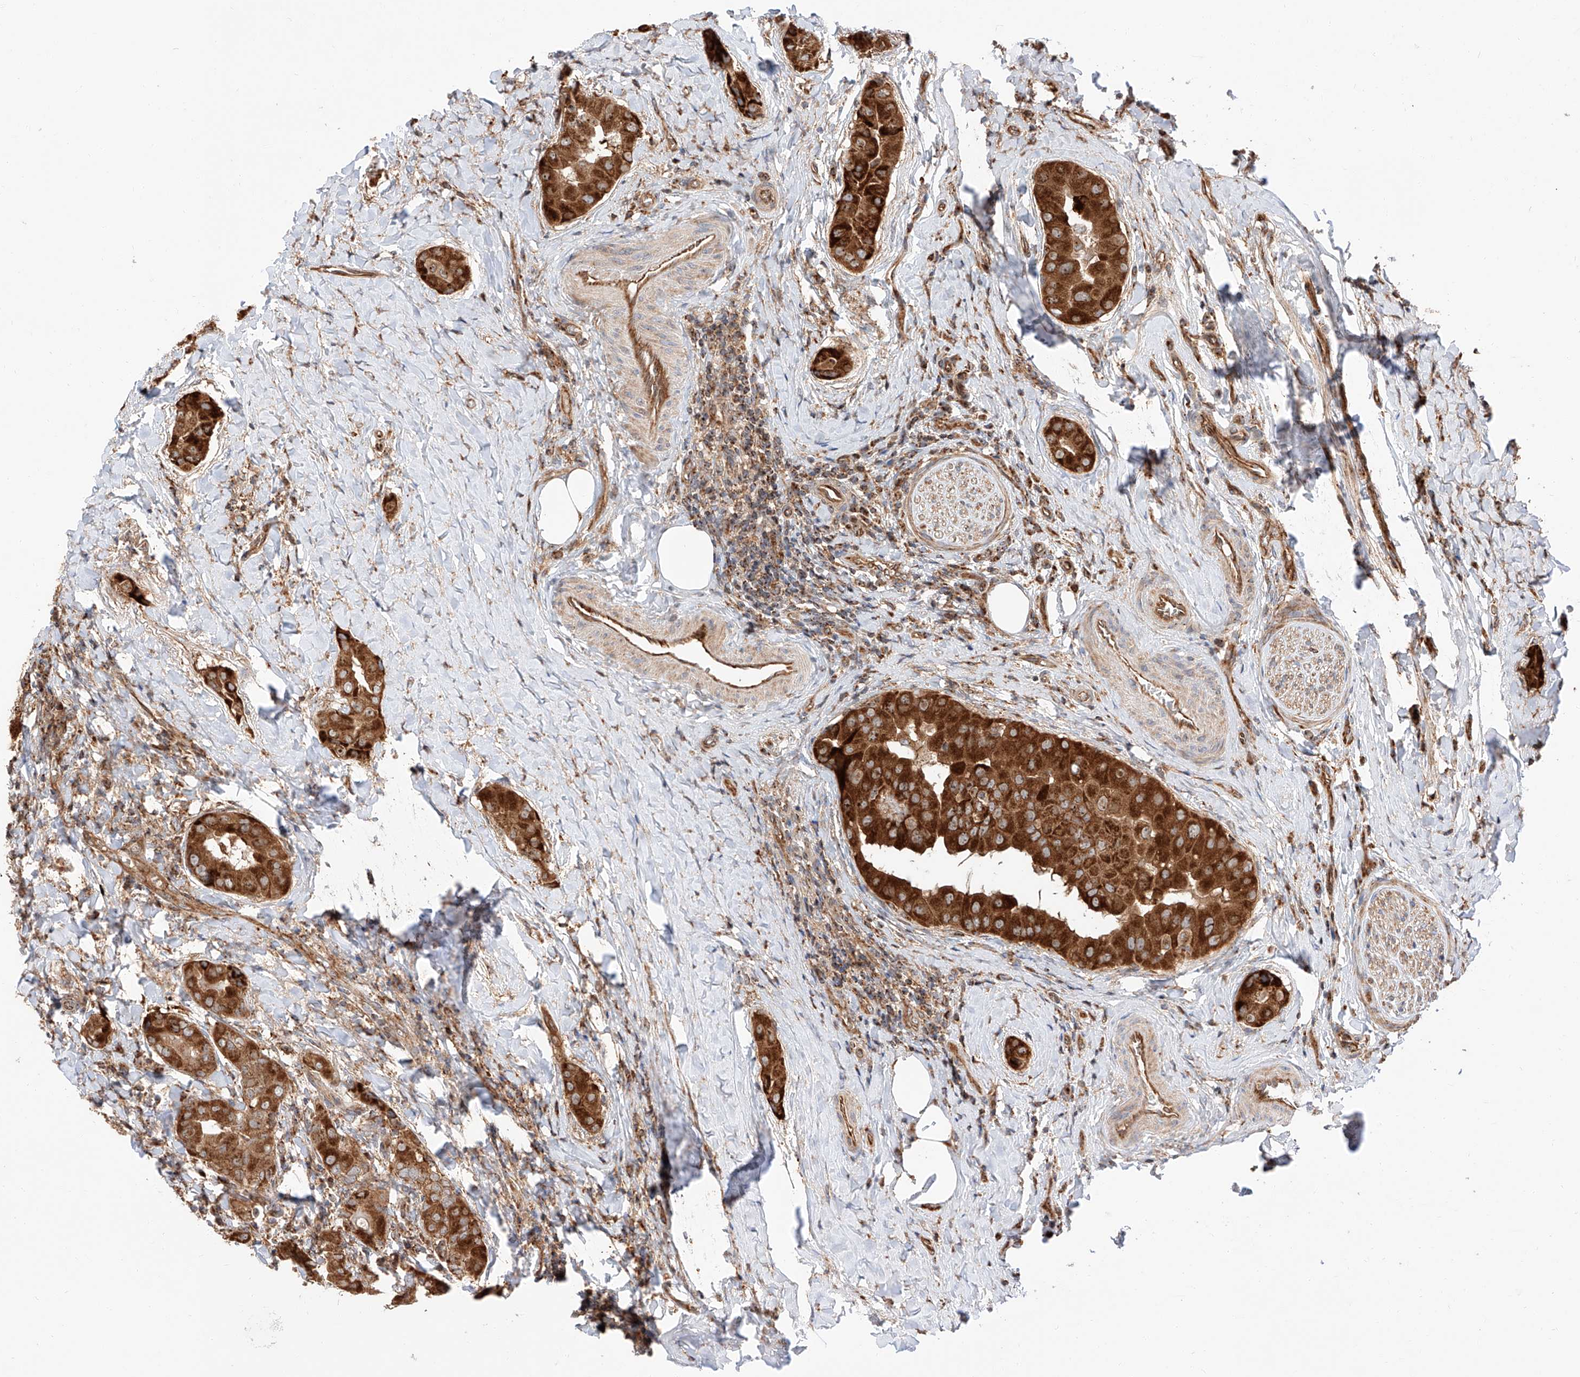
{"staining": {"intensity": "strong", "quantity": ">75%", "location": "cytoplasmic/membranous"}, "tissue": "thyroid cancer", "cell_type": "Tumor cells", "image_type": "cancer", "snomed": [{"axis": "morphology", "description": "Papillary adenocarcinoma, NOS"}, {"axis": "topography", "description": "Thyroid gland"}], "caption": "The photomicrograph reveals a brown stain indicating the presence of a protein in the cytoplasmic/membranous of tumor cells in thyroid cancer (papillary adenocarcinoma).", "gene": "ISCA2", "patient": {"sex": "male", "age": 33}}